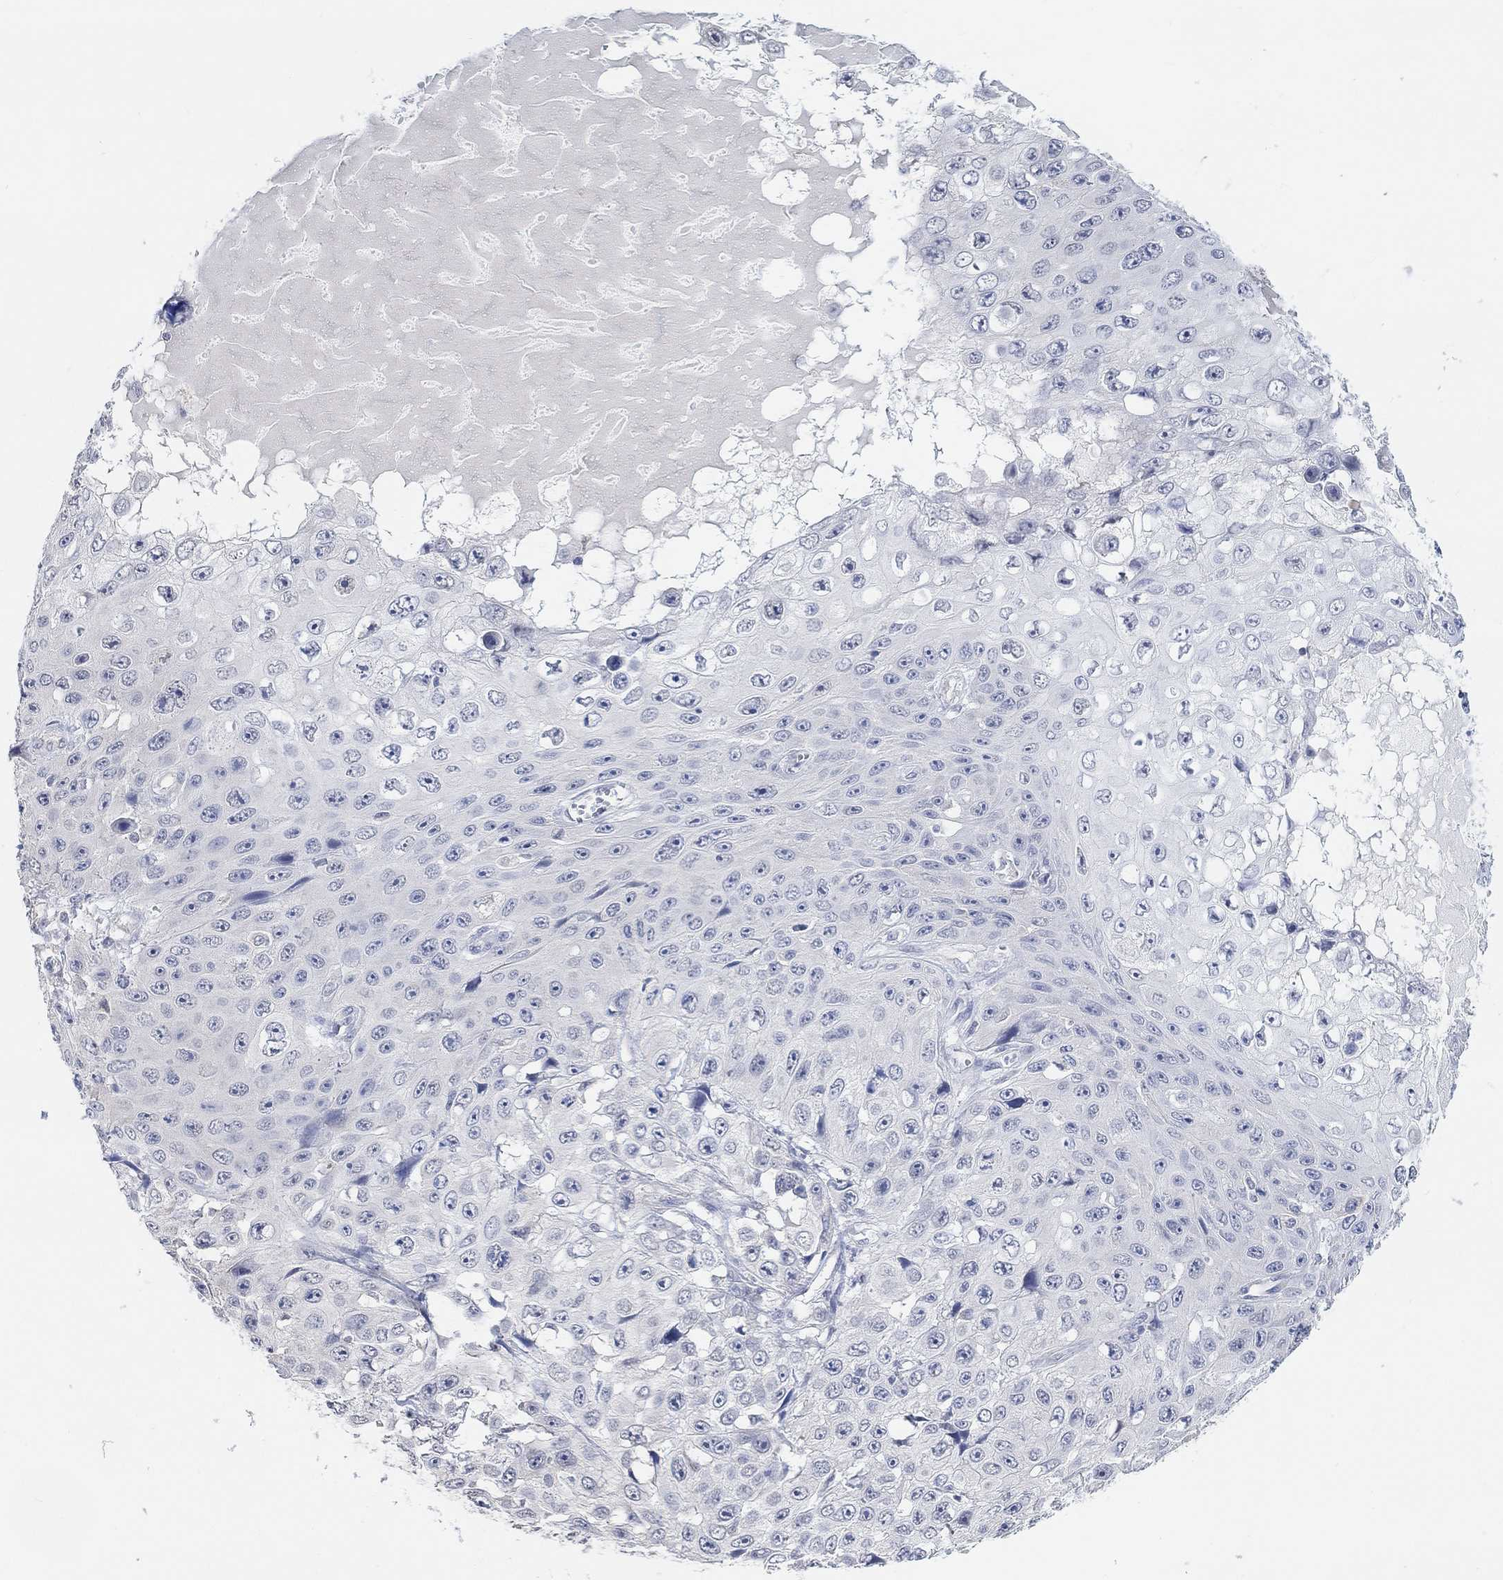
{"staining": {"intensity": "negative", "quantity": "none", "location": "none"}, "tissue": "skin cancer", "cell_type": "Tumor cells", "image_type": "cancer", "snomed": [{"axis": "morphology", "description": "Squamous cell carcinoma, NOS"}, {"axis": "topography", "description": "Skin"}], "caption": "This is an immunohistochemistry photomicrograph of human skin cancer. There is no positivity in tumor cells.", "gene": "MUC1", "patient": {"sex": "male", "age": 82}}